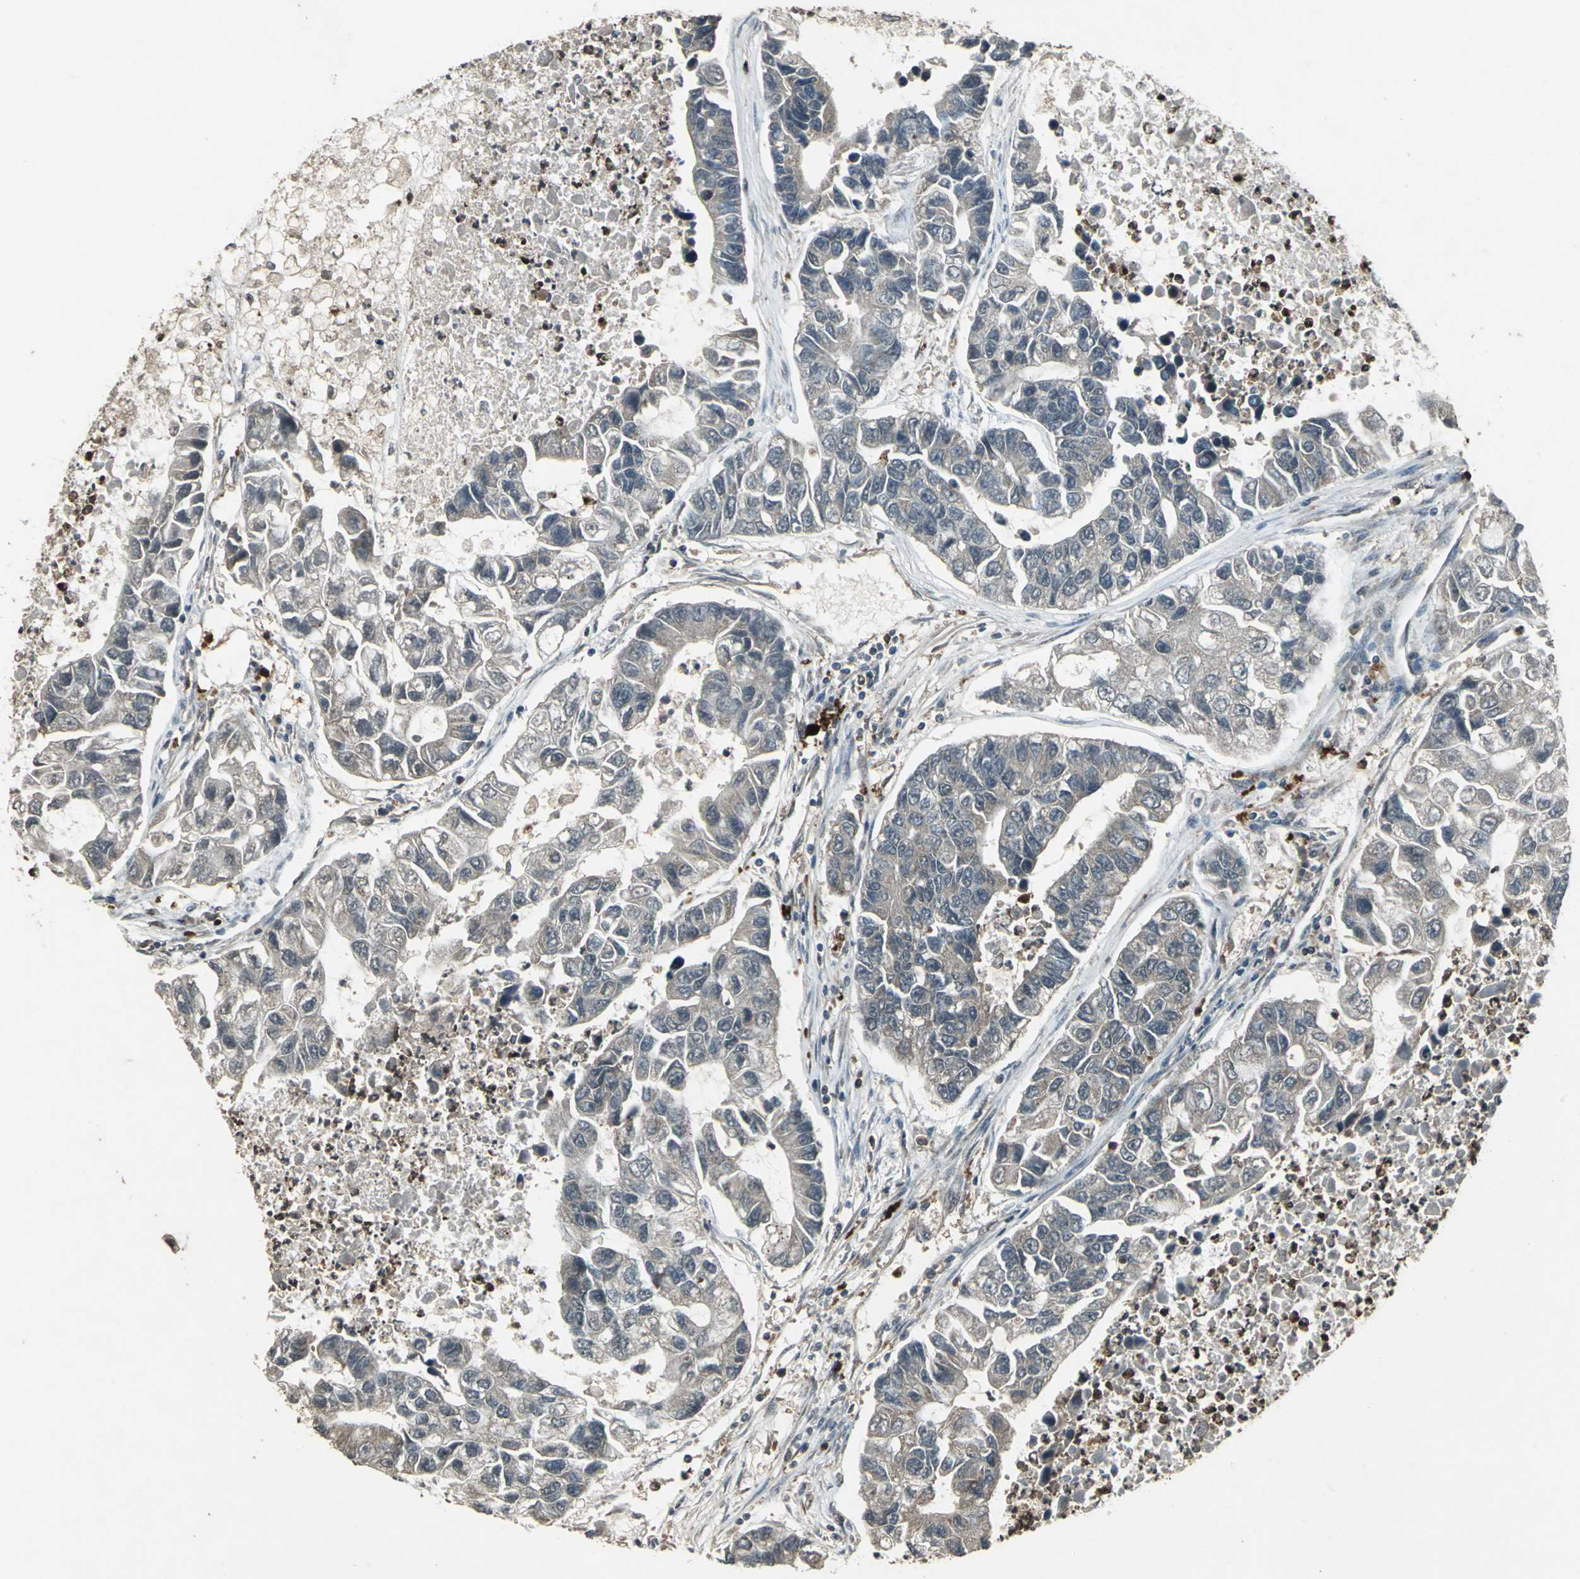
{"staining": {"intensity": "negative", "quantity": "none", "location": "none"}, "tissue": "lung cancer", "cell_type": "Tumor cells", "image_type": "cancer", "snomed": [{"axis": "morphology", "description": "Adenocarcinoma, NOS"}, {"axis": "topography", "description": "Lung"}], "caption": "Immunohistochemistry (IHC) of human lung cancer demonstrates no staining in tumor cells.", "gene": "PYCARD", "patient": {"sex": "female", "age": 51}}